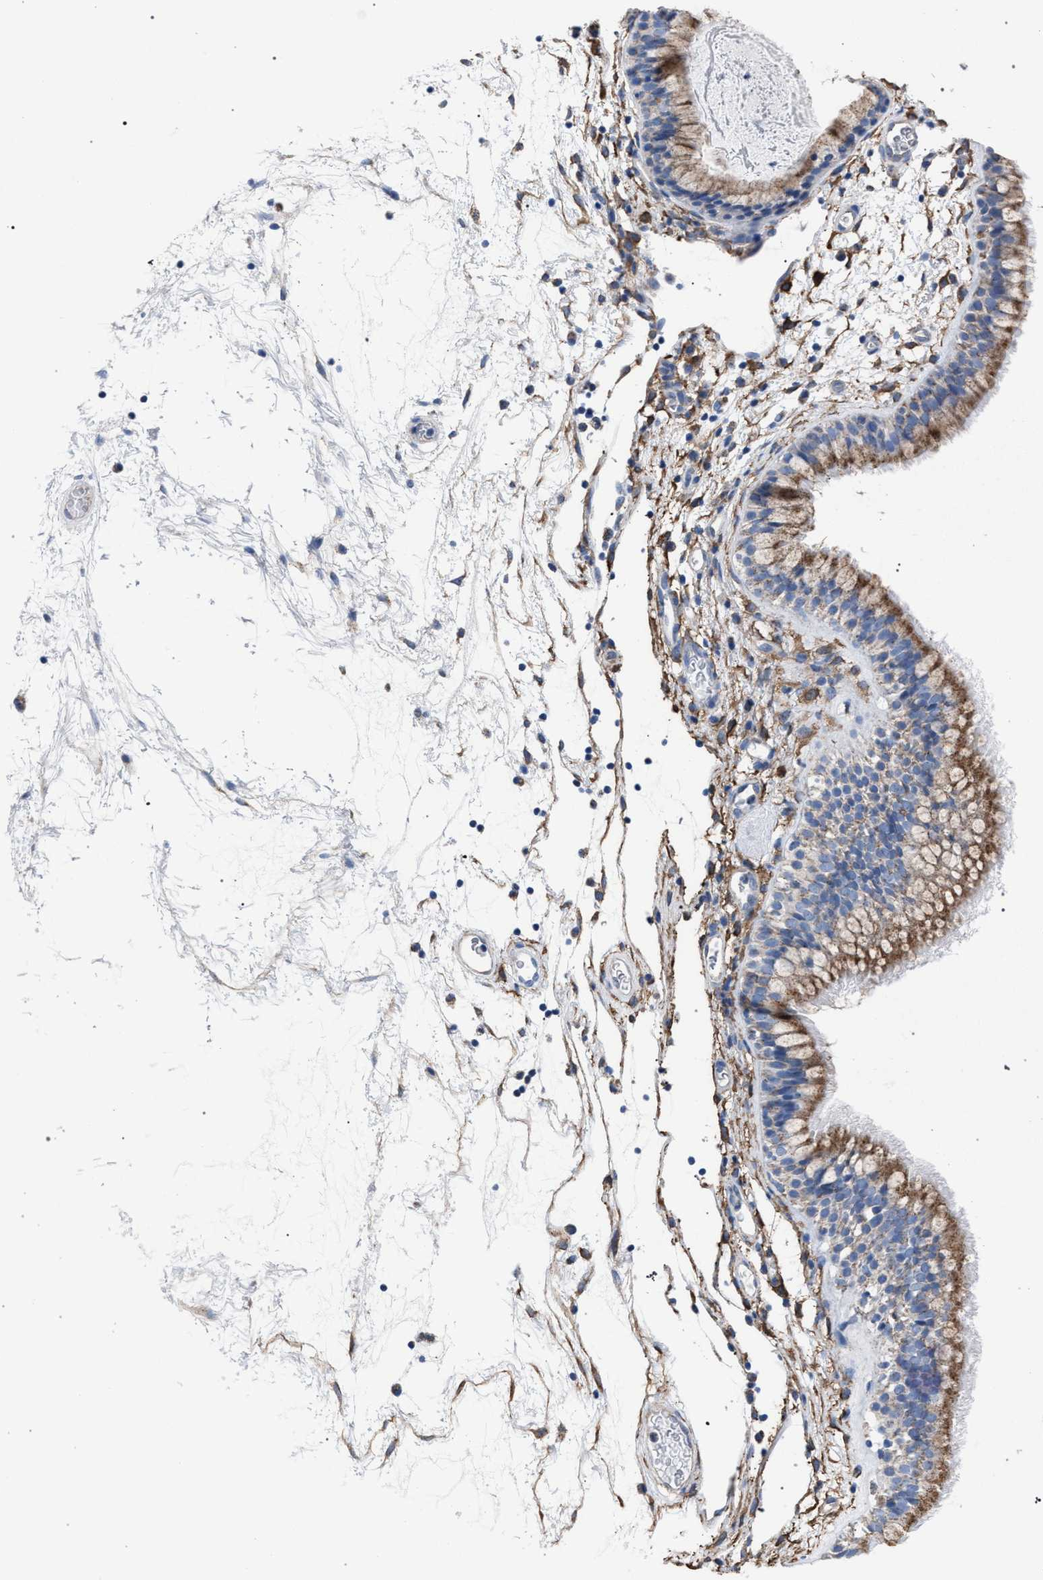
{"staining": {"intensity": "moderate", "quantity": ">75%", "location": "cytoplasmic/membranous"}, "tissue": "nasopharynx", "cell_type": "Respiratory epithelial cells", "image_type": "normal", "snomed": [{"axis": "morphology", "description": "Normal tissue, NOS"}, {"axis": "morphology", "description": "Inflammation, NOS"}, {"axis": "topography", "description": "Nasopharynx"}], "caption": "Immunohistochemistry of unremarkable nasopharynx demonstrates medium levels of moderate cytoplasmic/membranous staining in about >75% of respiratory epithelial cells. The staining was performed using DAB, with brown indicating positive protein expression. Nuclei are stained blue with hematoxylin.", "gene": "HSD17B4", "patient": {"sex": "male", "age": 48}}